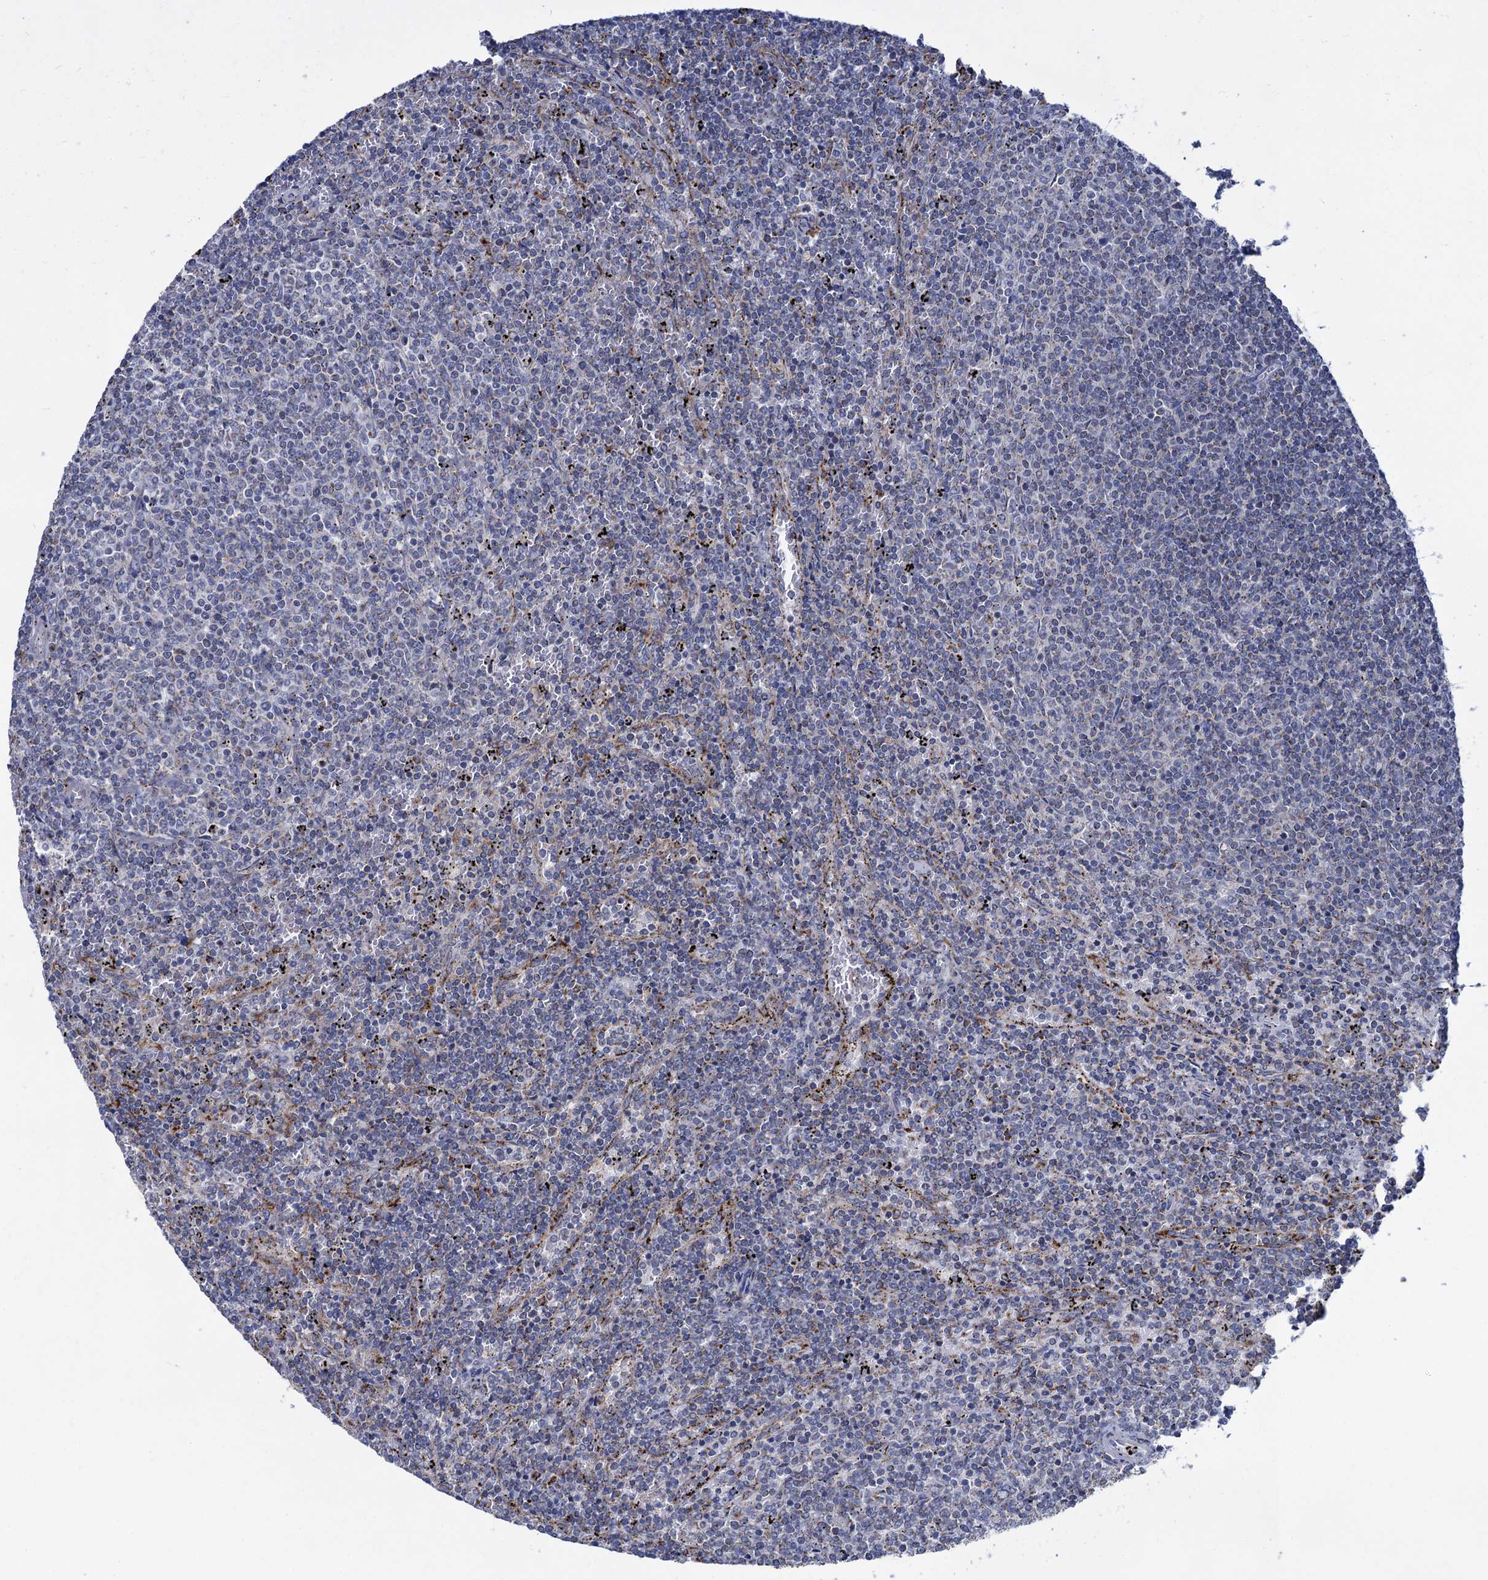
{"staining": {"intensity": "negative", "quantity": "none", "location": "none"}, "tissue": "lymphoma", "cell_type": "Tumor cells", "image_type": "cancer", "snomed": [{"axis": "morphology", "description": "Malignant lymphoma, non-Hodgkin's type, Low grade"}, {"axis": "topography", "description": "Spleen"}], "caption": "This is a image of immunohistochemistry staining of malignant lymphoma, non-Hodgkin's type (low-grade), which shows no positivity in tumor cells.", "gene": "ANKS3", "patient": {"sex": "female", "age": 50}}